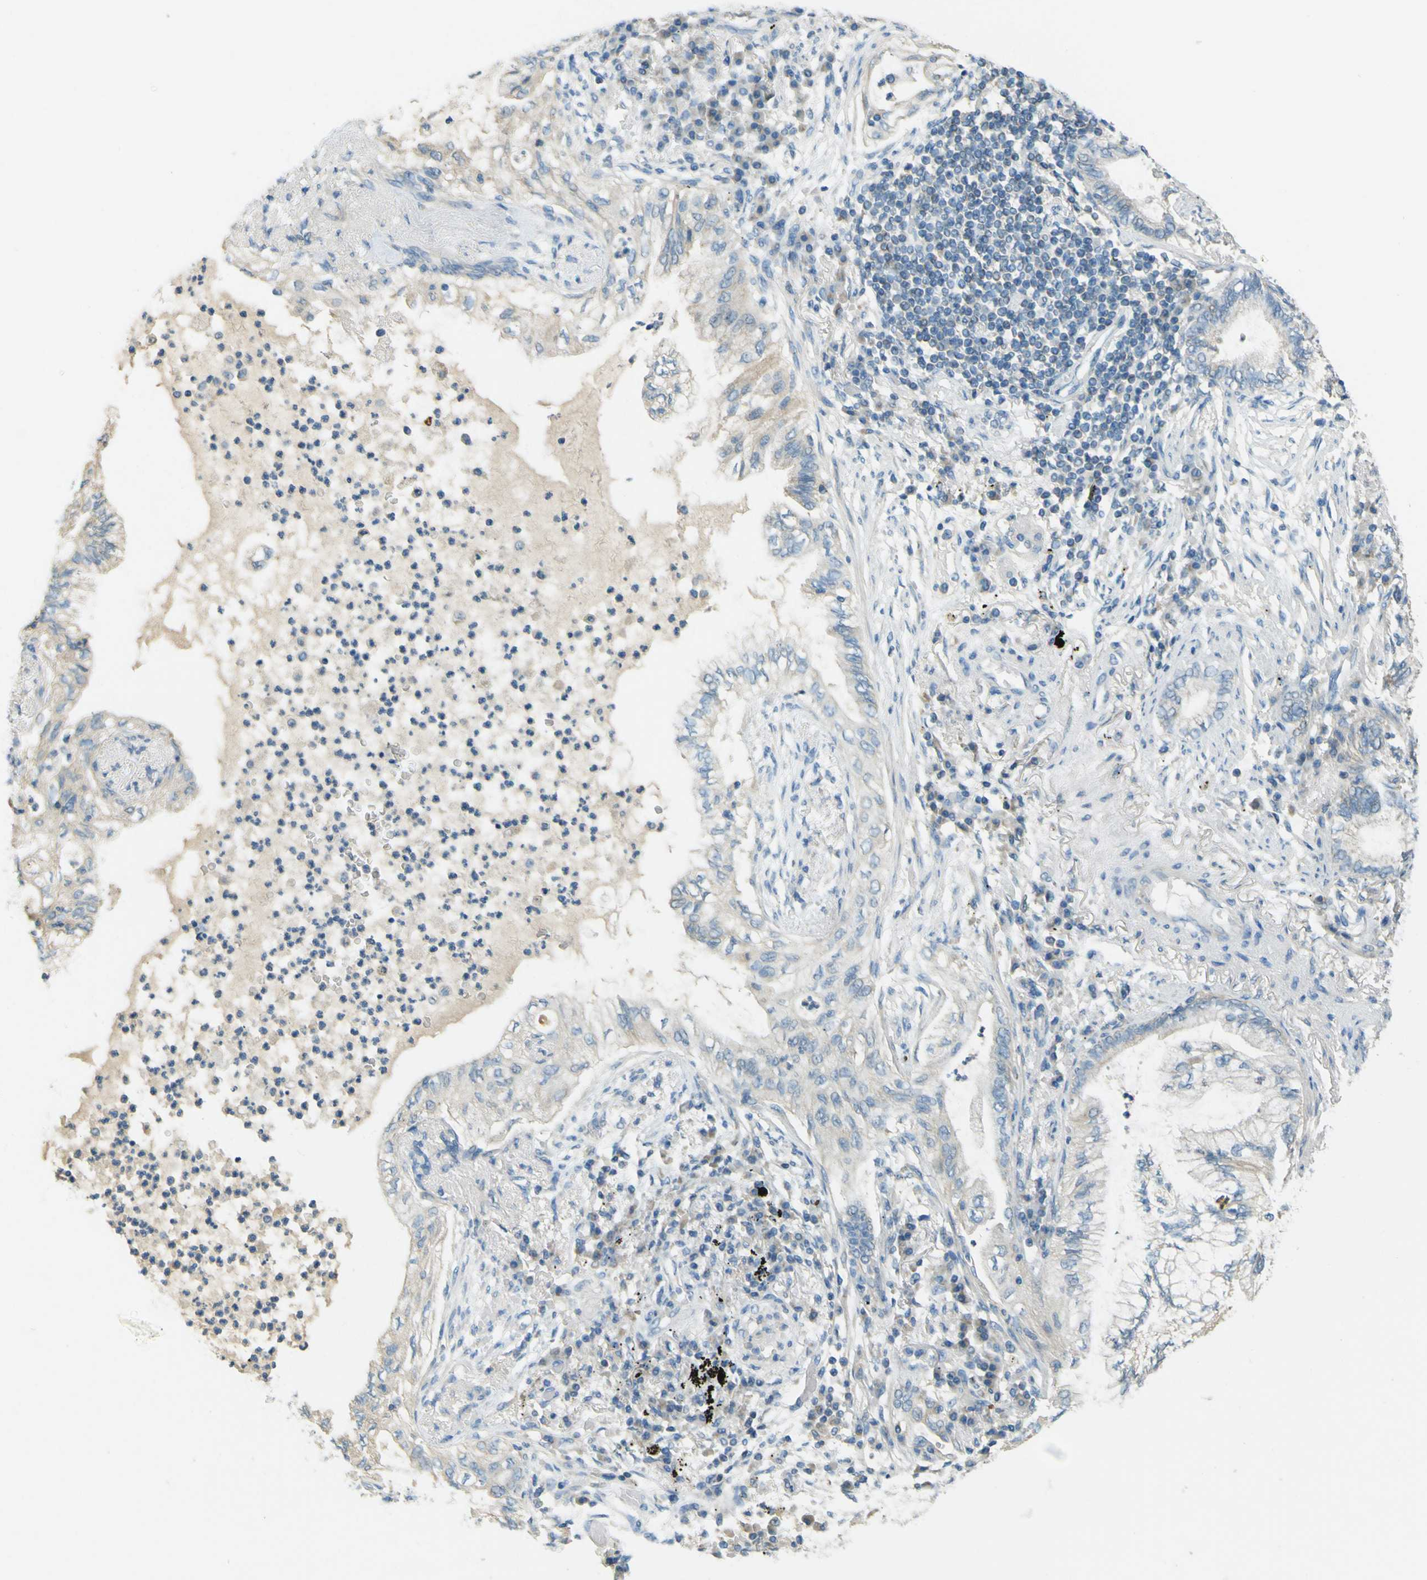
{"staining": {"intensity": "negative", "quantity": "none", "location": "none"}, "tissue": "lung cancer", "cell_type": "Tumor cells", "image_type": "cancer", "snomed": [{"axis": "morphology", "description": "Normal tissue, NOS"}, {"axis": "morphology", "description": "Adenocarcinoma, NOS"}, {"axis": "topography", "description": "Bronchus"}, {"axis": "topography", "description": "Lung"}], "caption": "Tumor cells show no significant positivity in lung adenocarcinoma.", "gene": "FKTN", "patient": {"sex": "female", "age": 70}}